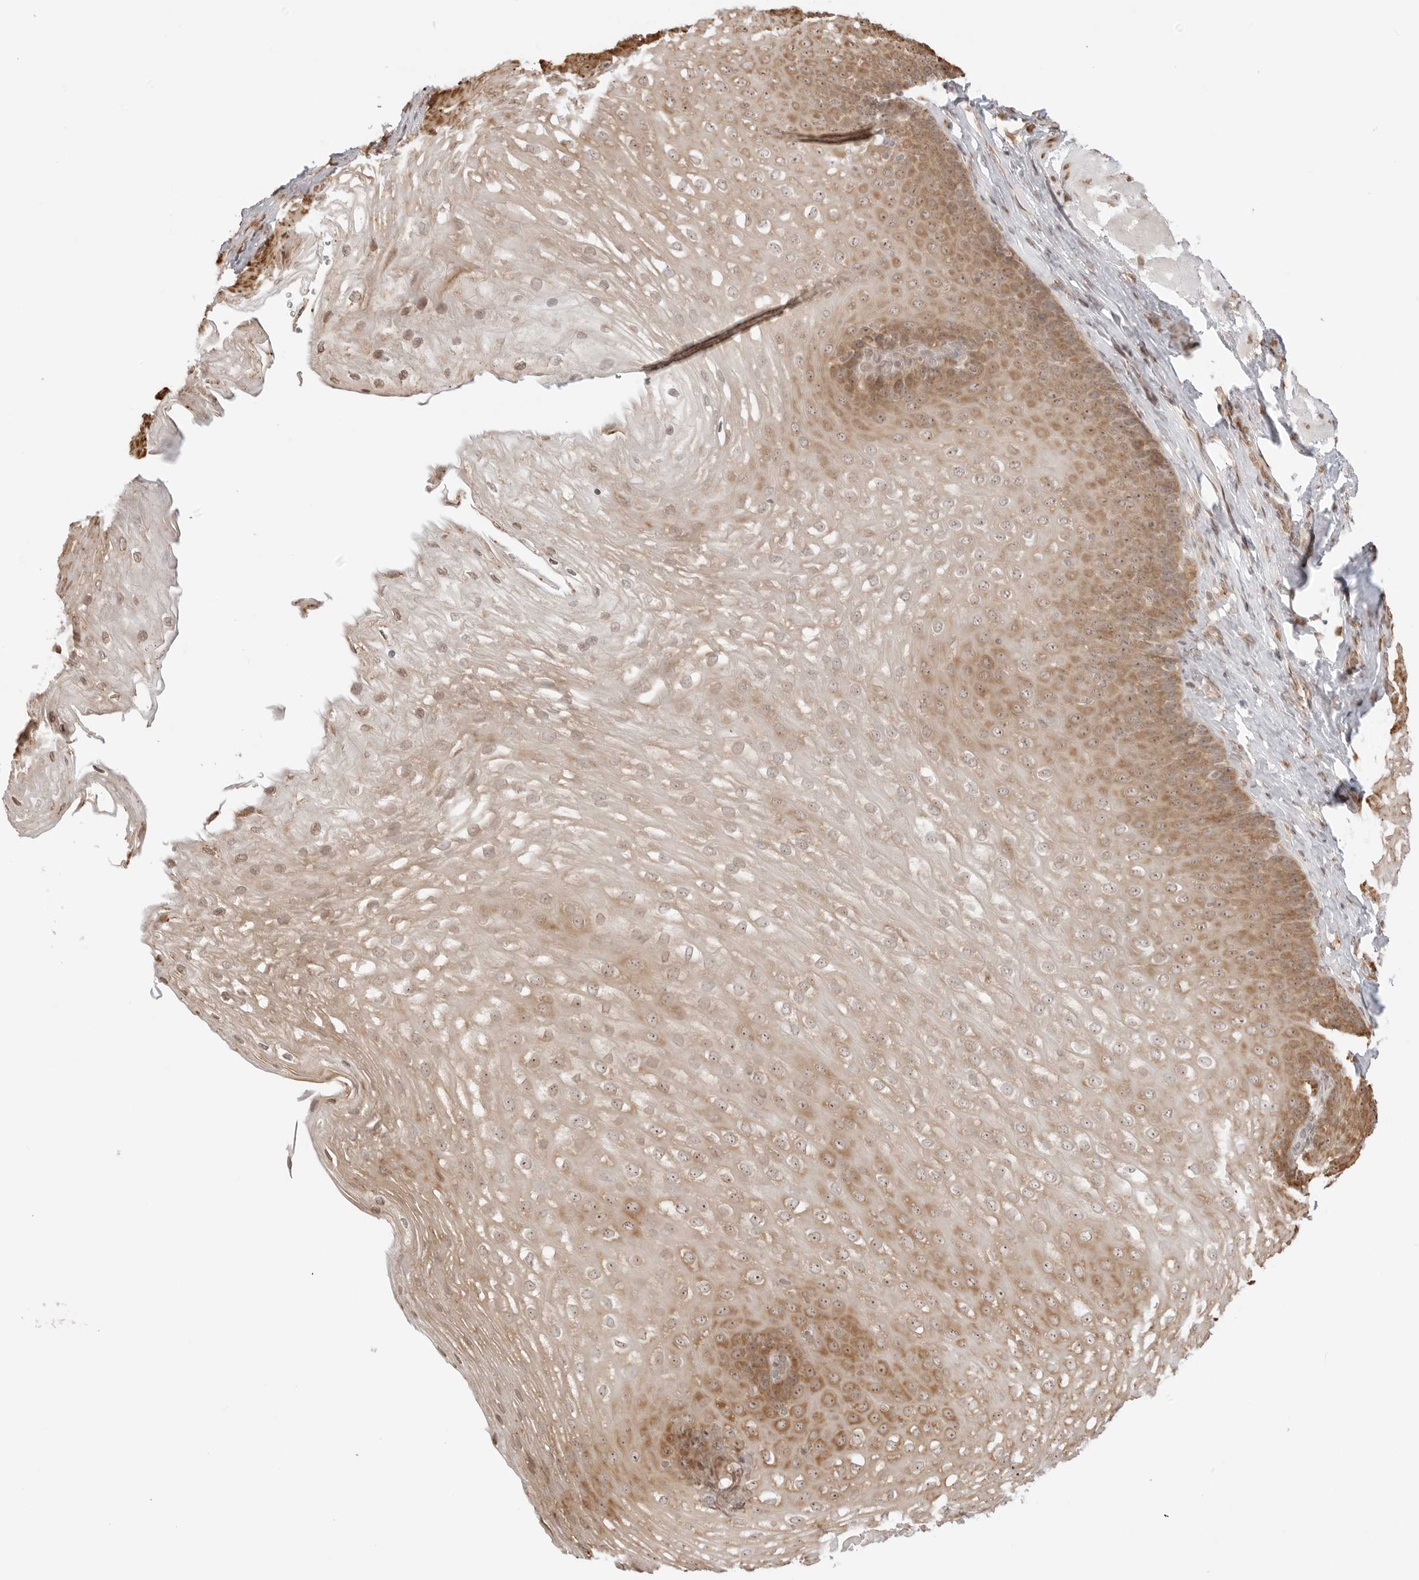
{"staining": {"intensity": "moderate", "quantity": ">75%", "location": "cytoplasmic/membranous,nuclear"}, "tissue": "esophagus", "cell_type": "Squamous epithelial cells", "image_type": "normal", "snomed": [{"axis": "morphology", "description": "Normal tissue, NOS"}, {"axis": "topography", "description": "Esophagus"}], "caption": "Approximately >75% of squamous epithelial cells in benign human esophagus display moderate cytoplasmic/membranous,nuclear protein staining as visualized by brown immunohistochemical staining.", "gene": "FKBP14", "patient": {"sex": "female", "age": 66}}